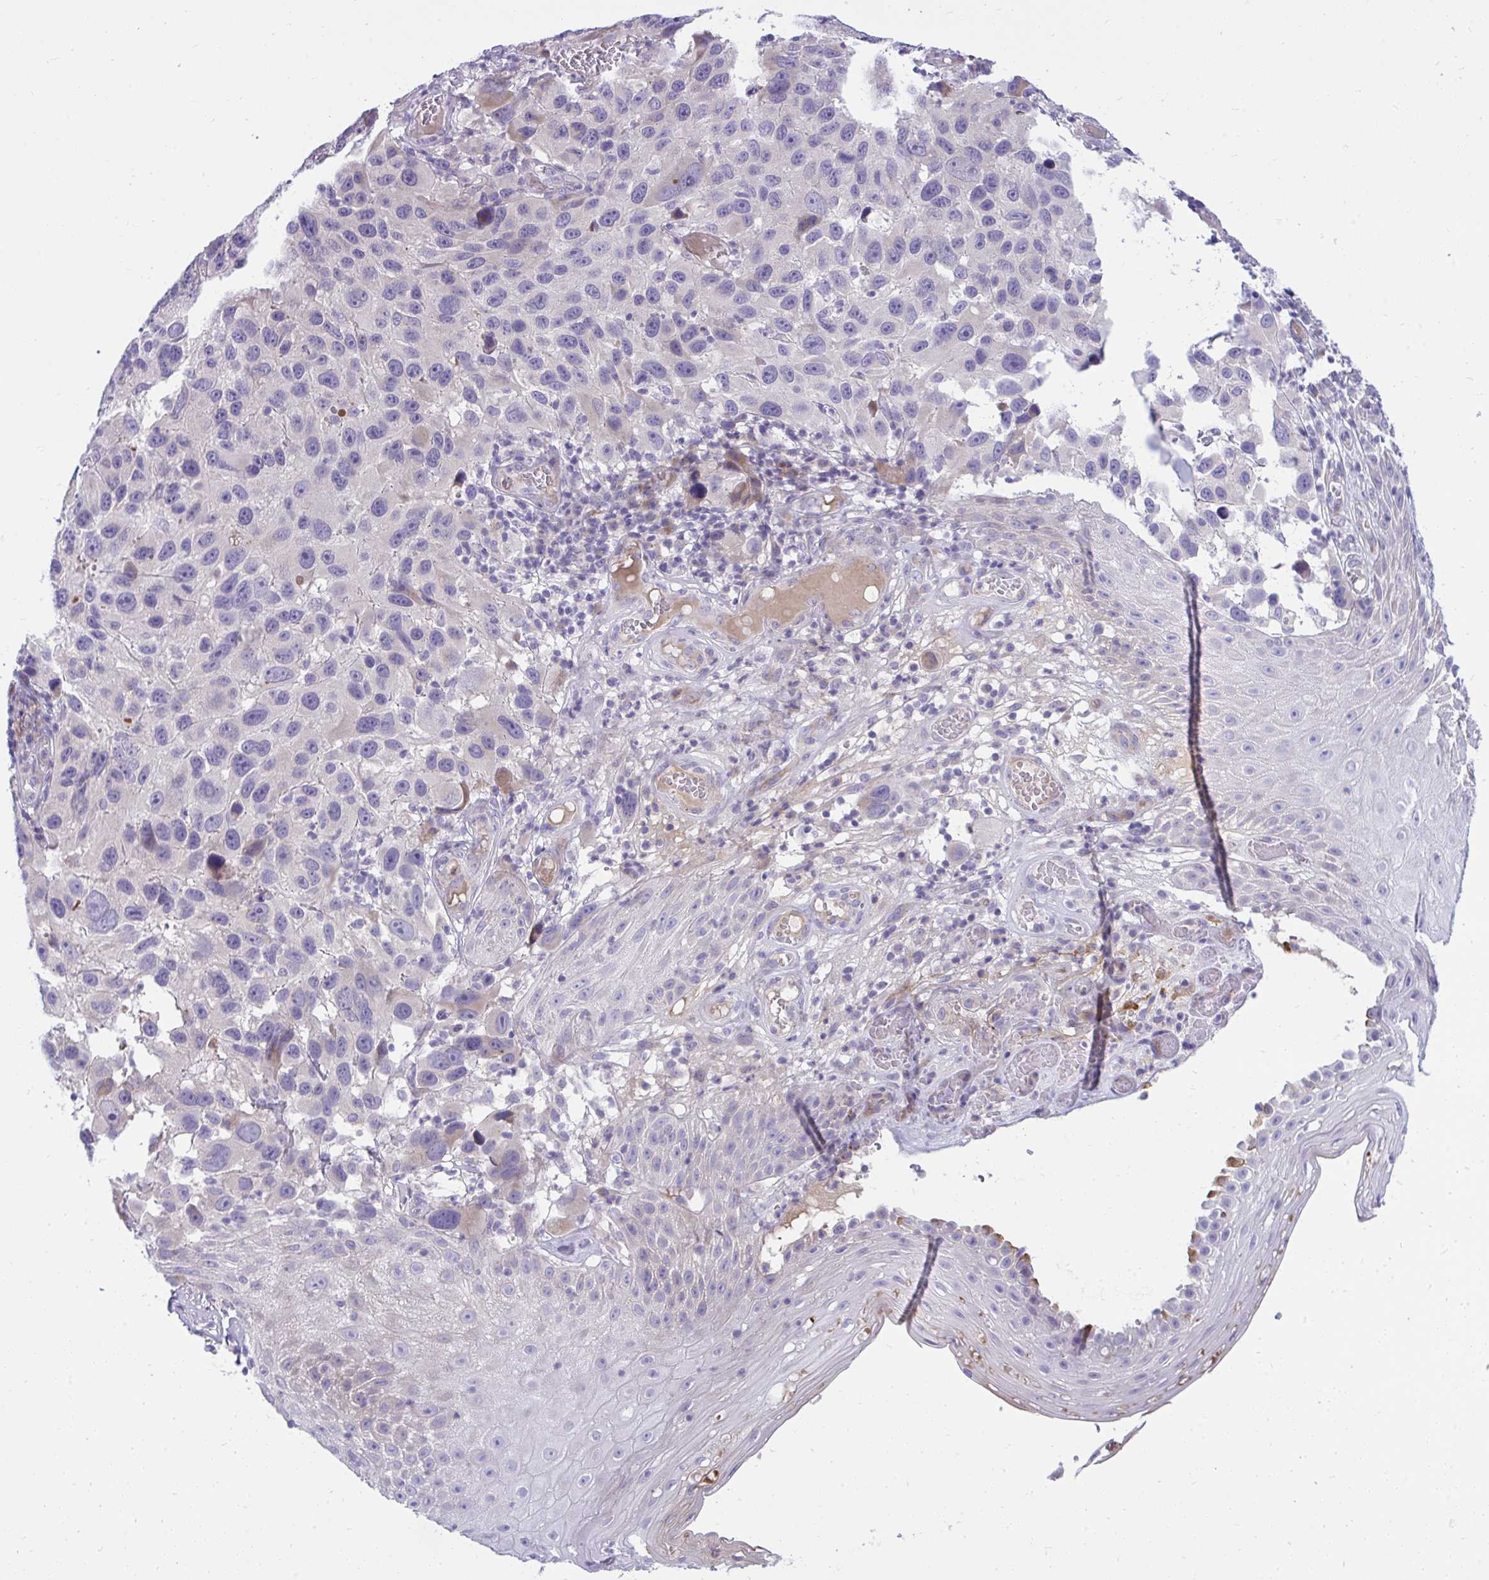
{"staining": {"intensity": "negative", "quantity": "none", "location": "none"}, "tissue": "melanoma", "cell_type": "Tumor cells", "image_type": "cancer", "snomed": [{"axis": "morphology", "description": "Malignant melanoma, NOS"}, {"axis": "topography", "description": "Skin"}], "caption": "Tumor cells are negative for brown protein staining in melanoma.", "gene": "PIGZ", "patient": {"sex": "male", "age": 53}}